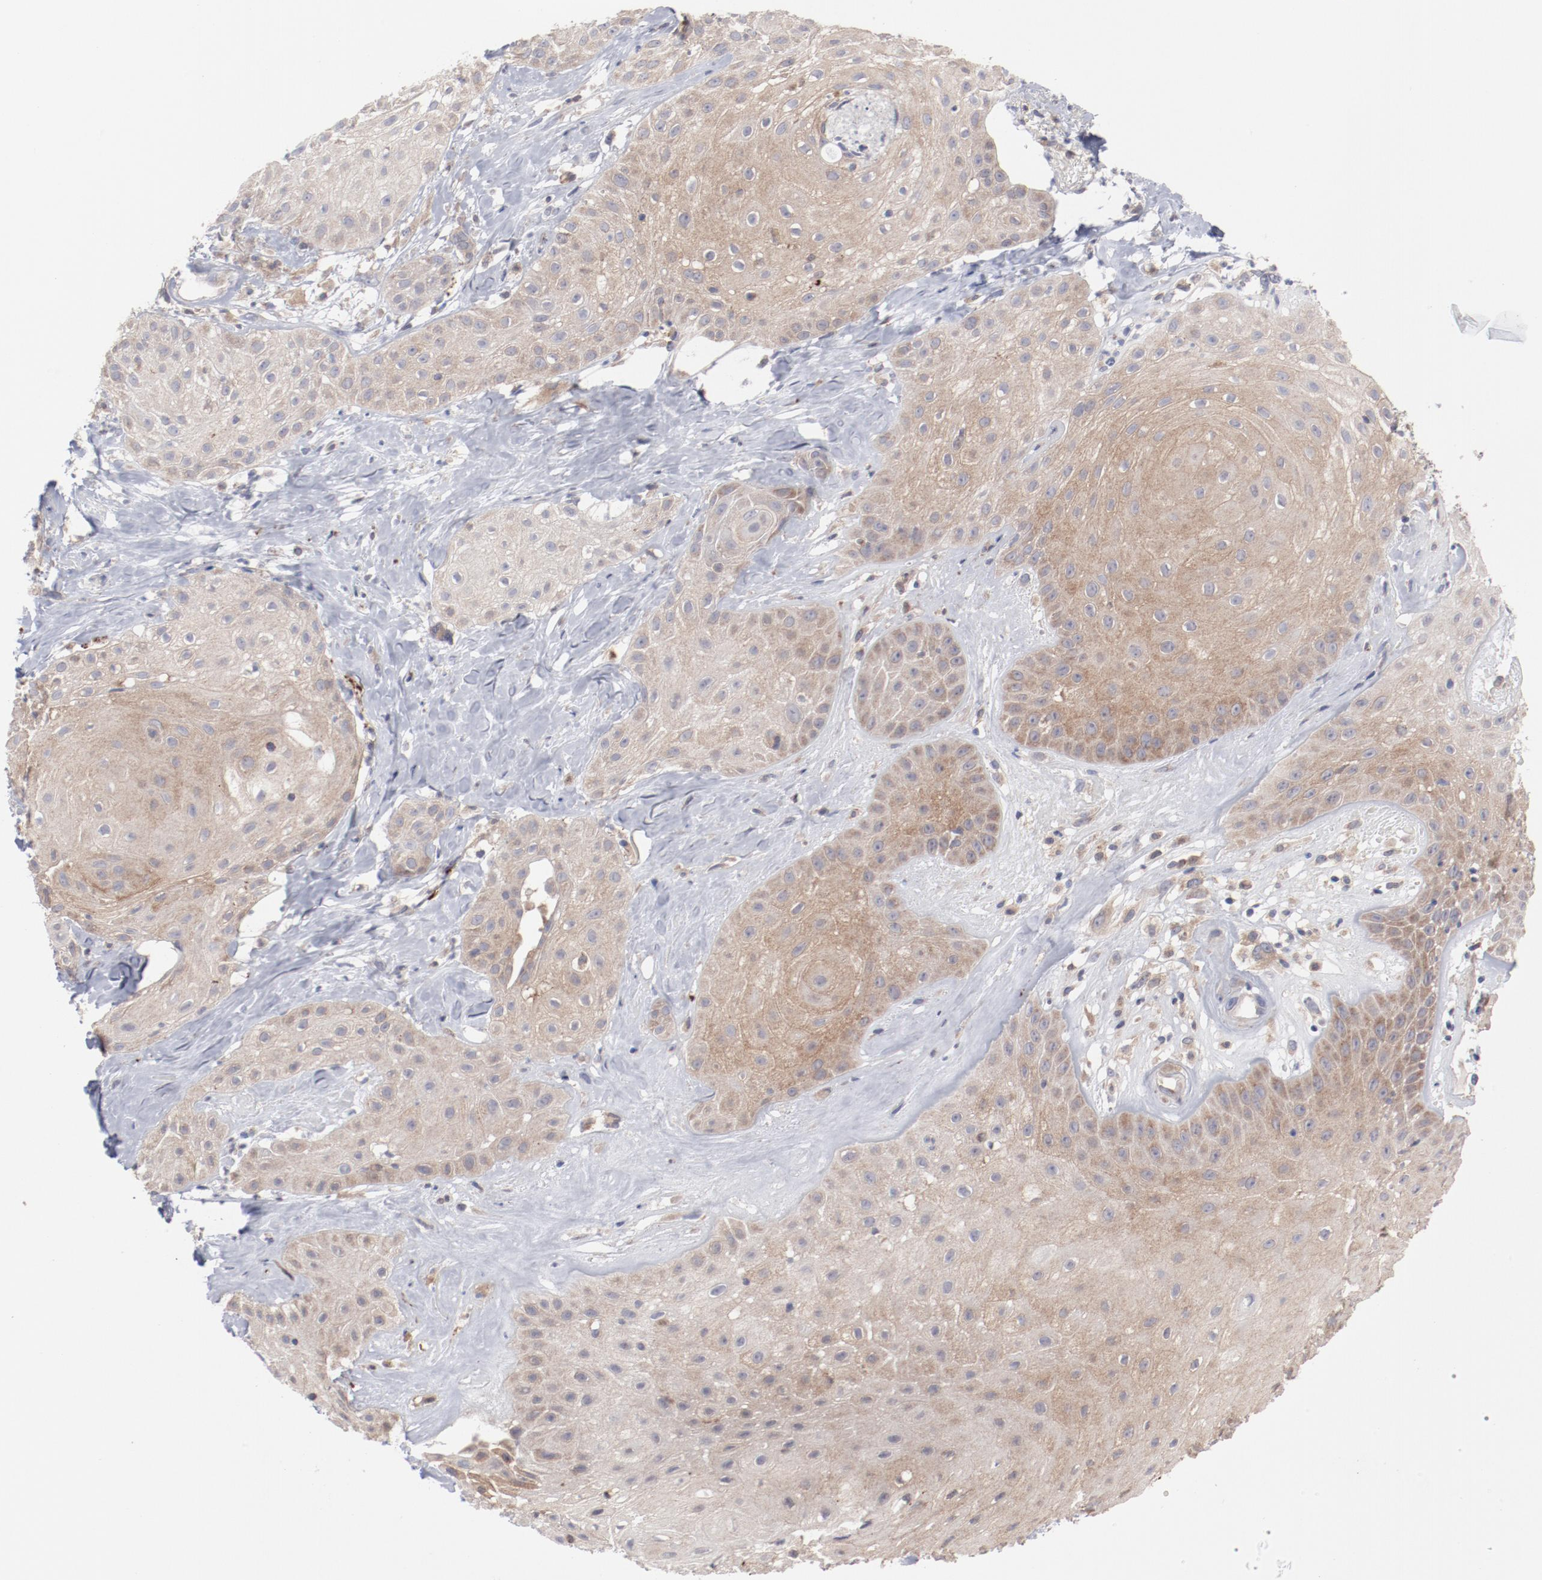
{"staining": {"intensity": "weak", "quantity": ">75%", "location": "cytoplasmic/membranous"}, "tissue": "skin cancer", "cell_type": "Tumor cells", "image_type": "cancer", "snomed": [{"axis": "morphology", "description": "Squamous cell carcinoma, NOS"}, {"axis": "topography", "description": "Skin"}], "caption": "Immunohistochemistry histopathology image of neoplastic tissue: human skin squamous cell carcinoma stained using IHC reveals low levels of weak protein expression localized specifically in the cytoplasmic/membranous of tumor cells, appearing as a cytoplasmic/membranous brown color.", "gene": "PPFIBP2", "patient": {"sex": "male", "age": 65}}